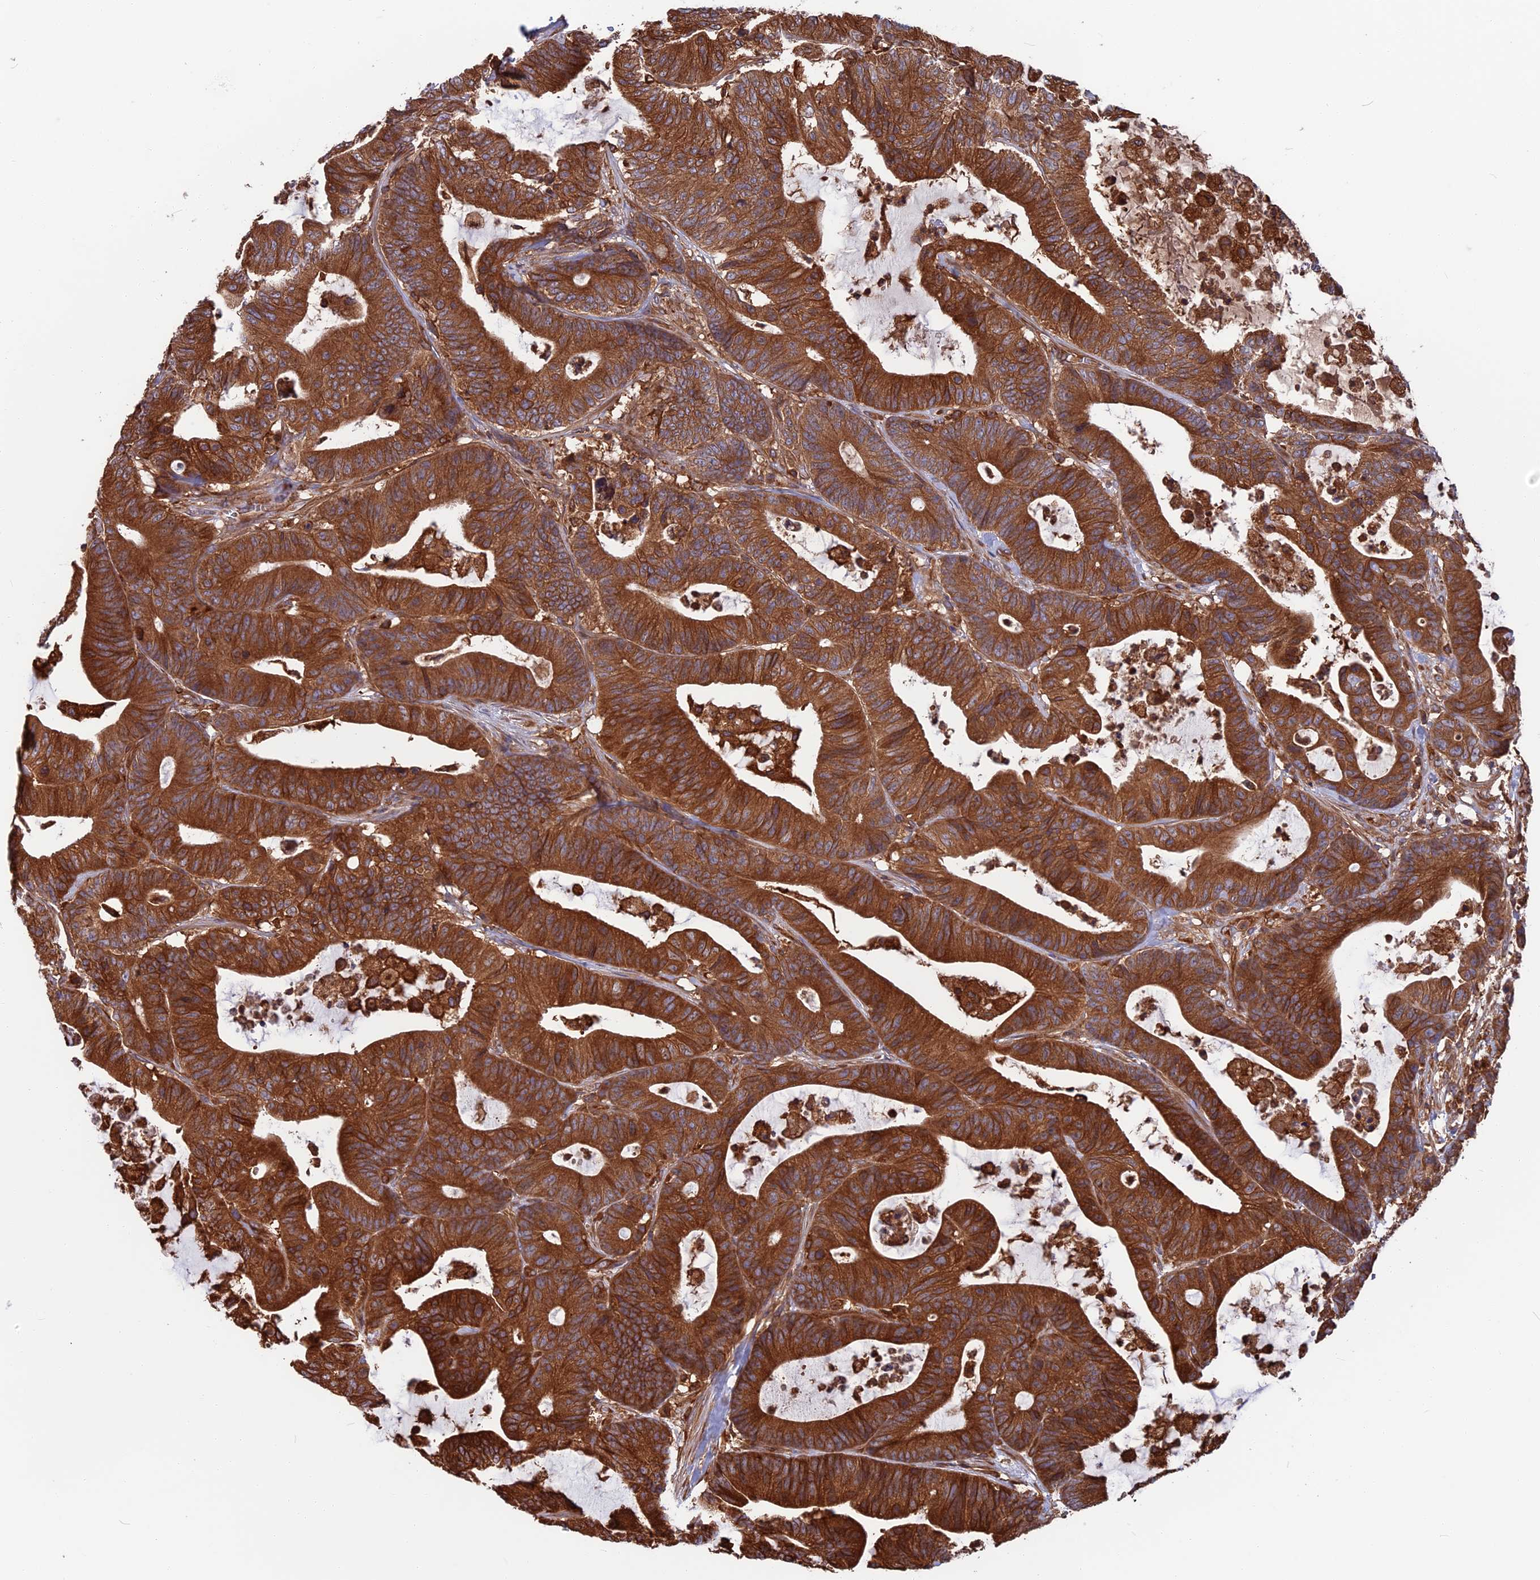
{"staining": {"intensity": "strong", "quantity": ">75%", "location": "cytoplasmic/membranous"}, "tissue": "colorectal cancer", "cell_type": "Tumor cells", "image_type": "cancer", "snomed": [{"axis": "morphology", "description": "Adenocarcinoma, NOS"}, {"axis": "topography", "description": "Colon"}], "caption": "Tumor cells display high levels of strong cytoplasmic/membranous expression in about >75% of cells in human adenocarcinoma (colorectal).", "gene": "WDR1", "patient": {"sex": "female", "age": 84}}